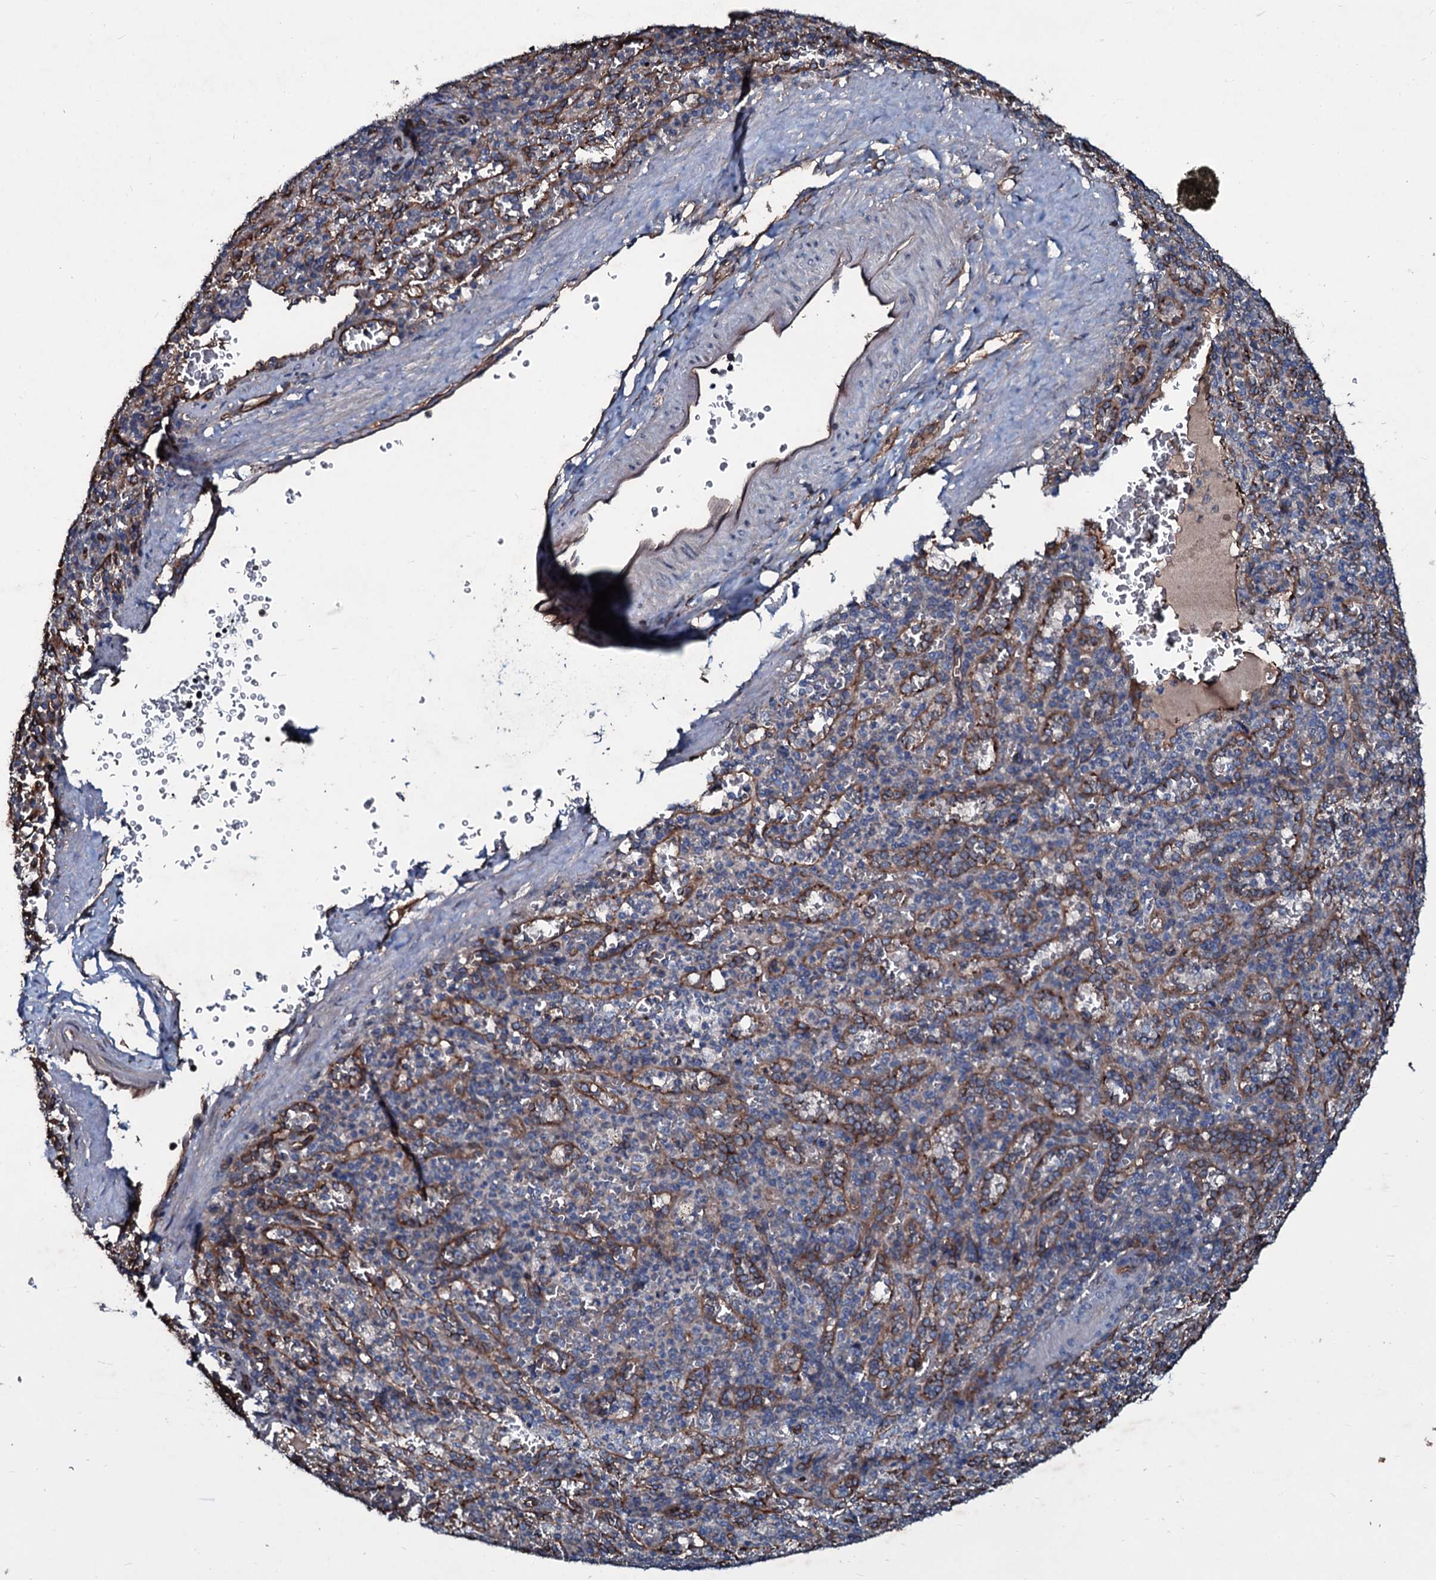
{"staining": {"intensity": "weak", "quantity": "<25%", "location": "cytoplasmic/membranous"}, "tissue": "spleen", "cell_type": "Cells in red pulp", "image_type": "normal", "snomed": [{"axis": "morphology", "description": "Normal tissue, NOS"}, {"axis": "topography", "description": "Spleen"}], "caption": "Normal spleen was stained to show a protein in brown. There is no significant positivity in cells in red pulp.", "gene": "DMAC2", "patient": {"sex": "female", "age": 21}}